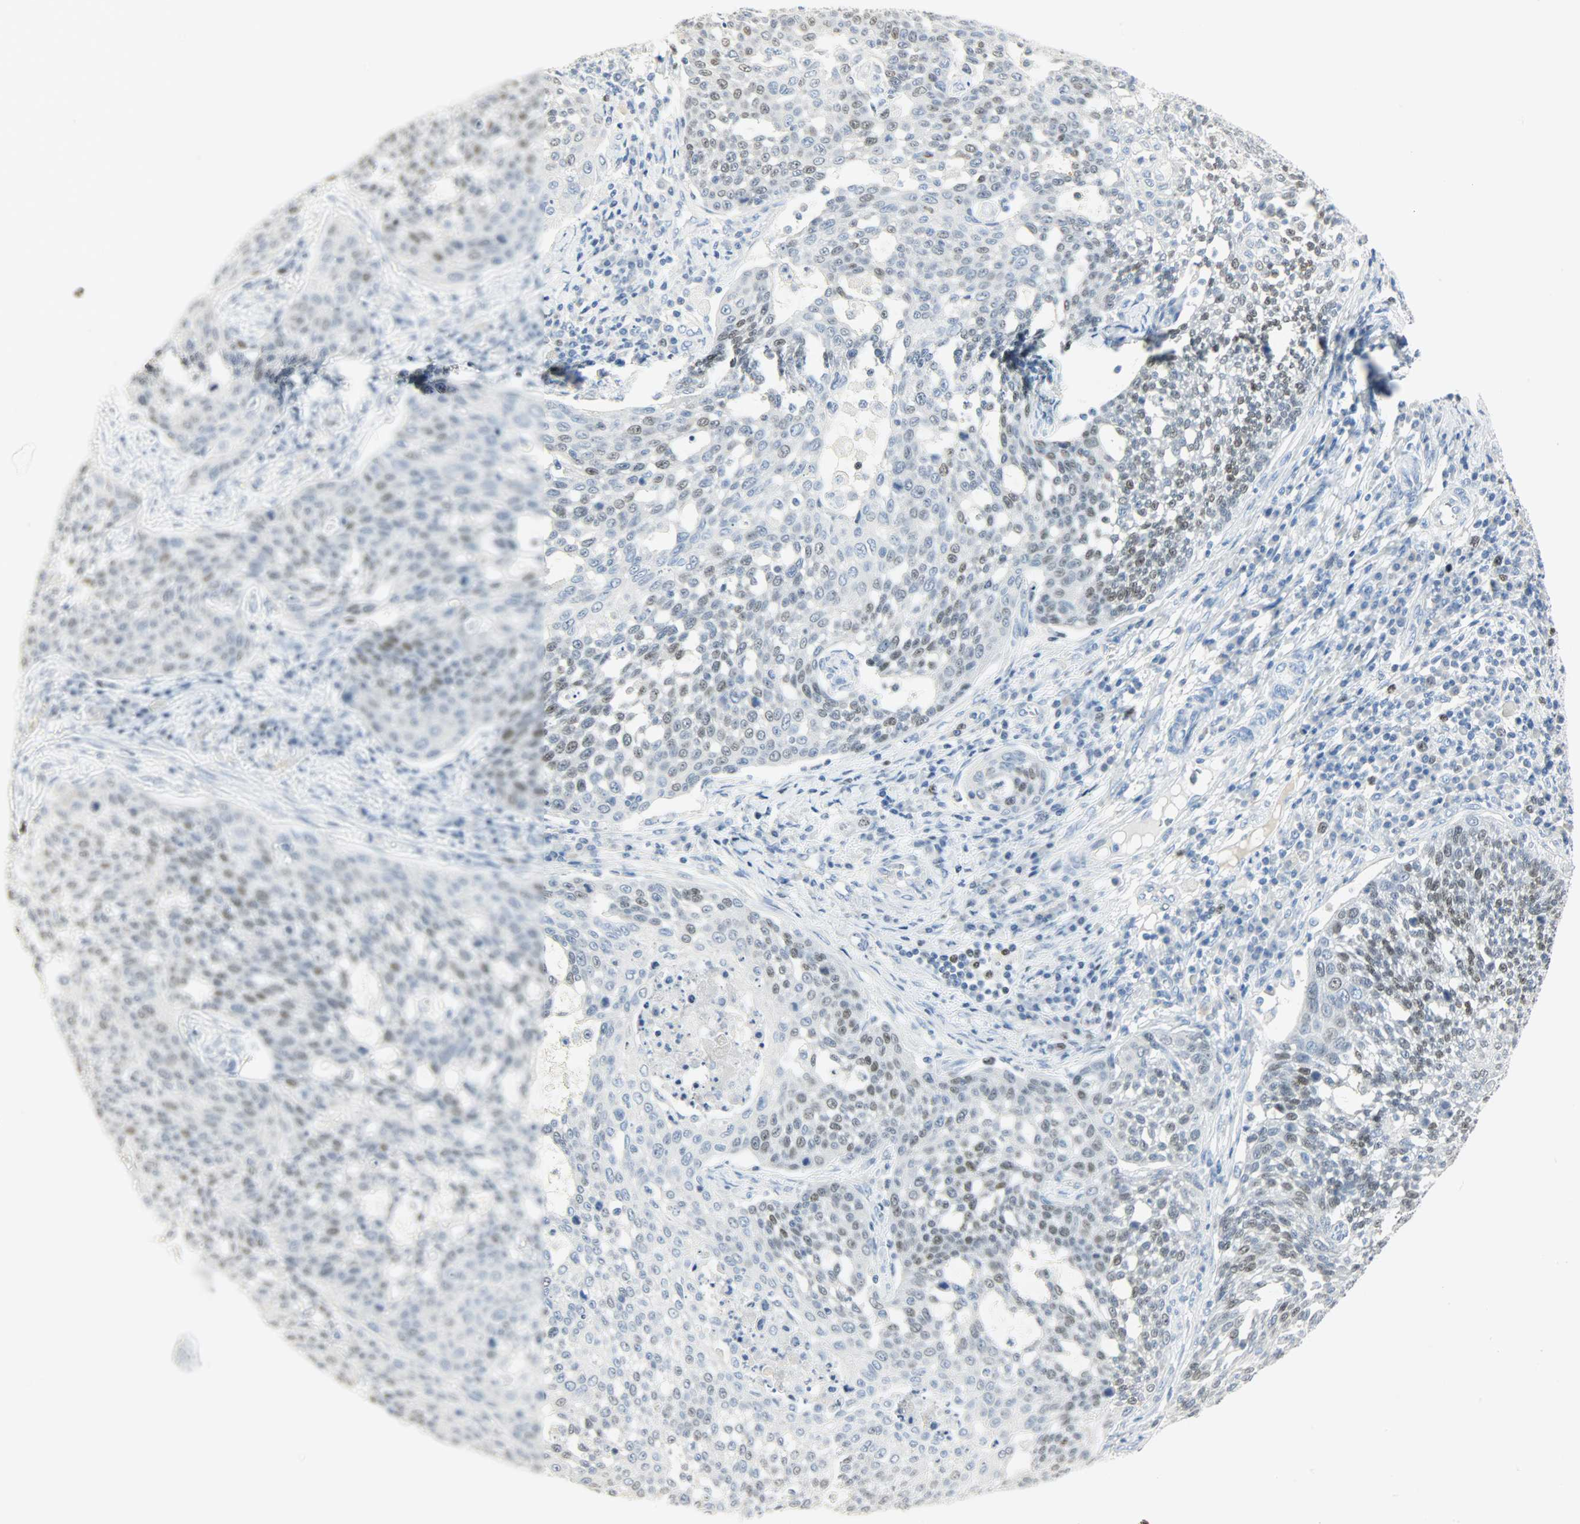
{"staining": {"intensity": "weak", "quantity": "<25%", "location": "nuclear"}, "tissue": "cervical cancer", "cell_type": "Tumor cells", "image_type": "cancer", "snomed": [{"axis": "morphology", "description": "Squamous cell carcinoma, NOS"}, {"axis": "topography", "description": "Cervix"}], "caption": "A histopathology image of human squamous cell carcinoma (cervical) is negative for staining in tumor cells. (Stains: DAB (3,3'-diaminobenzidine) immunohistochemistry with hematoxylin counter stain, Microscopy: brightfield microscopy at high magnification).", "gene": "HELLS", "patient": {"sex": "female", "age": 34}}